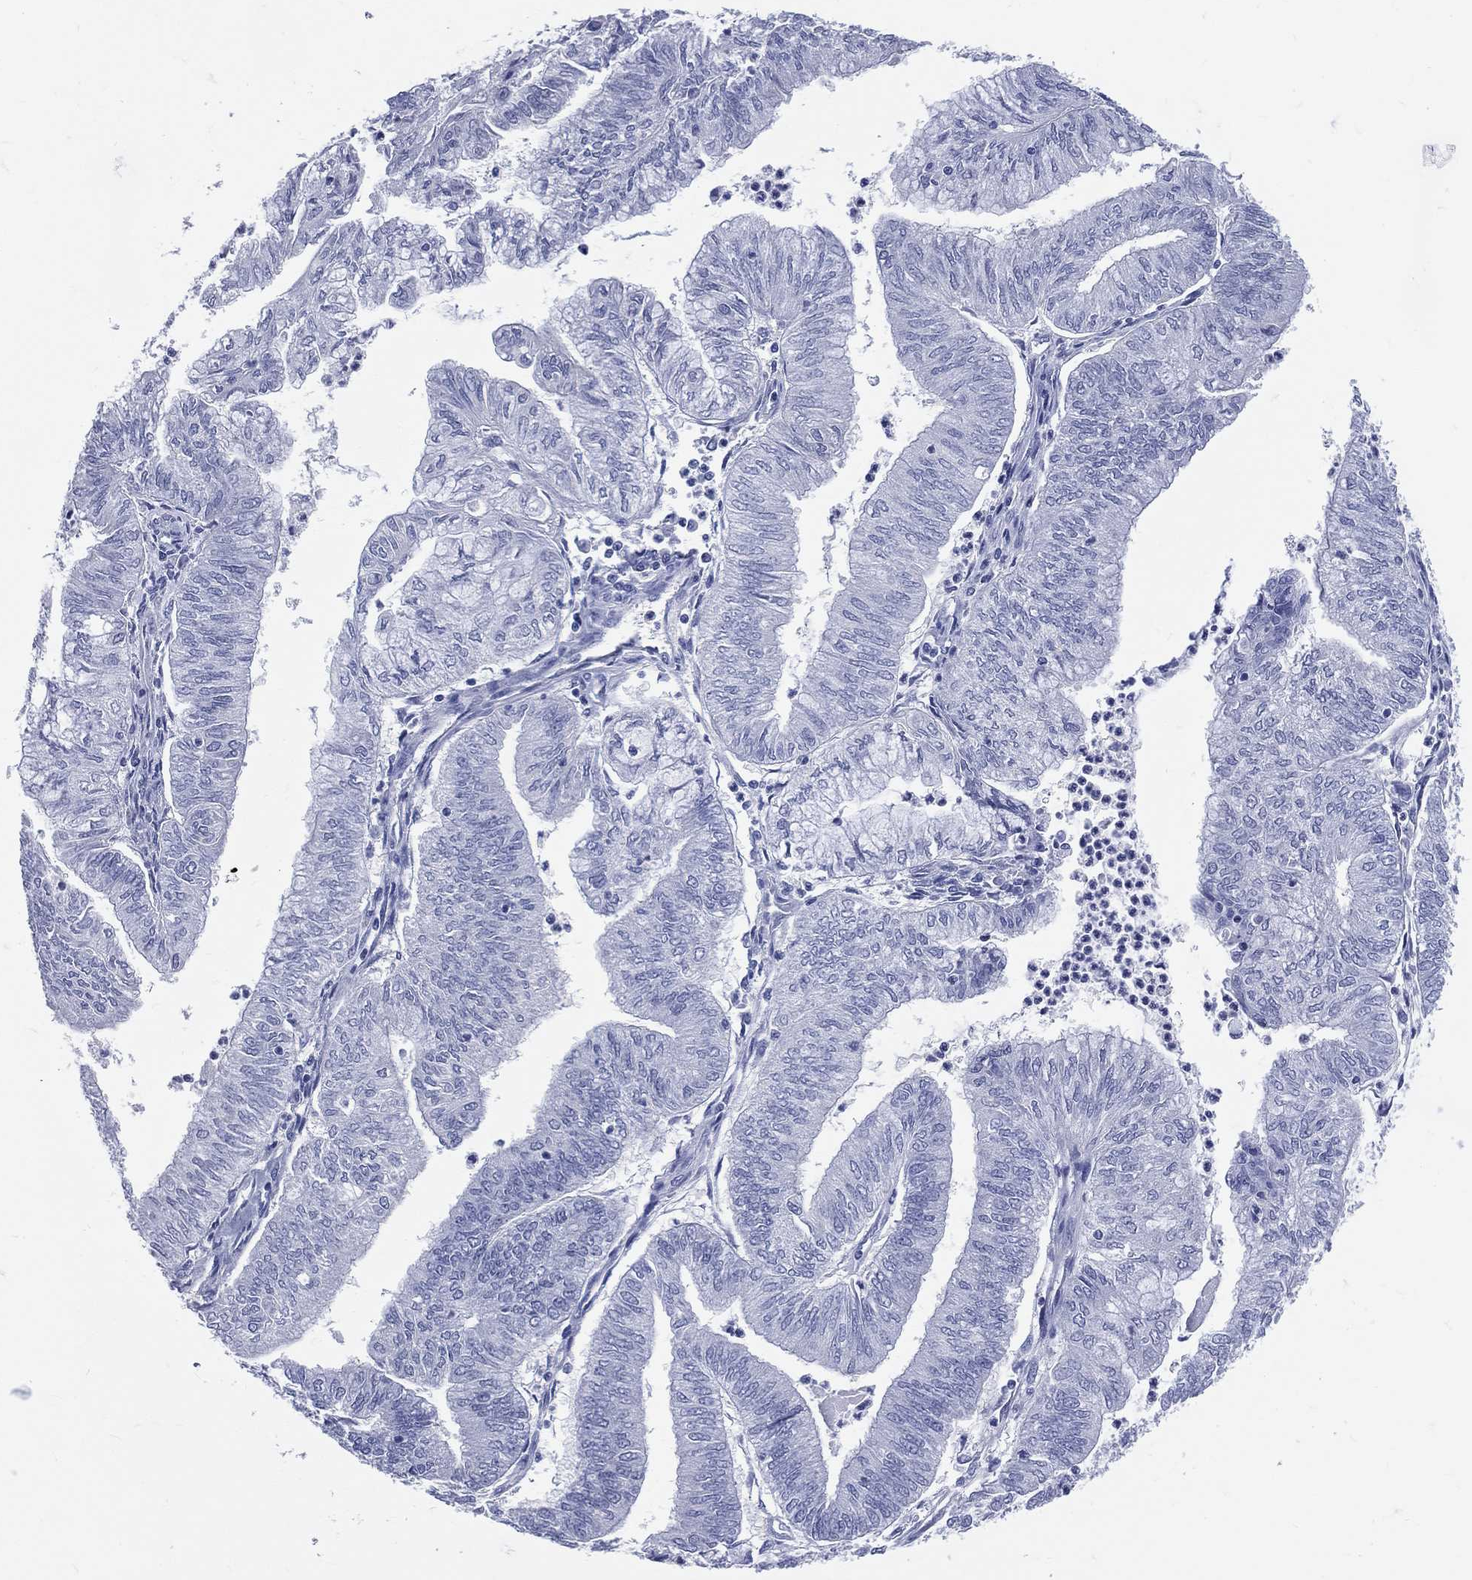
{"staining": {"intensity": "negative", "quantity": "none", "location": "none"}, "tissue": "endometrial cancer", "cell_type": "Tumor cells", "image_type": "cancer", "snomed": [{"axis": "morphology", "description": "Adenocarcinoma, NOS"}, {"axis": "topography", "description": "Endometrium"}], "caption": "The photomicrograph exhibits no staining of tumor cells in adenocarcinoma (endometrial).", "gene": "CYLC1", "patient": {"sex": "female", "age": 59}}